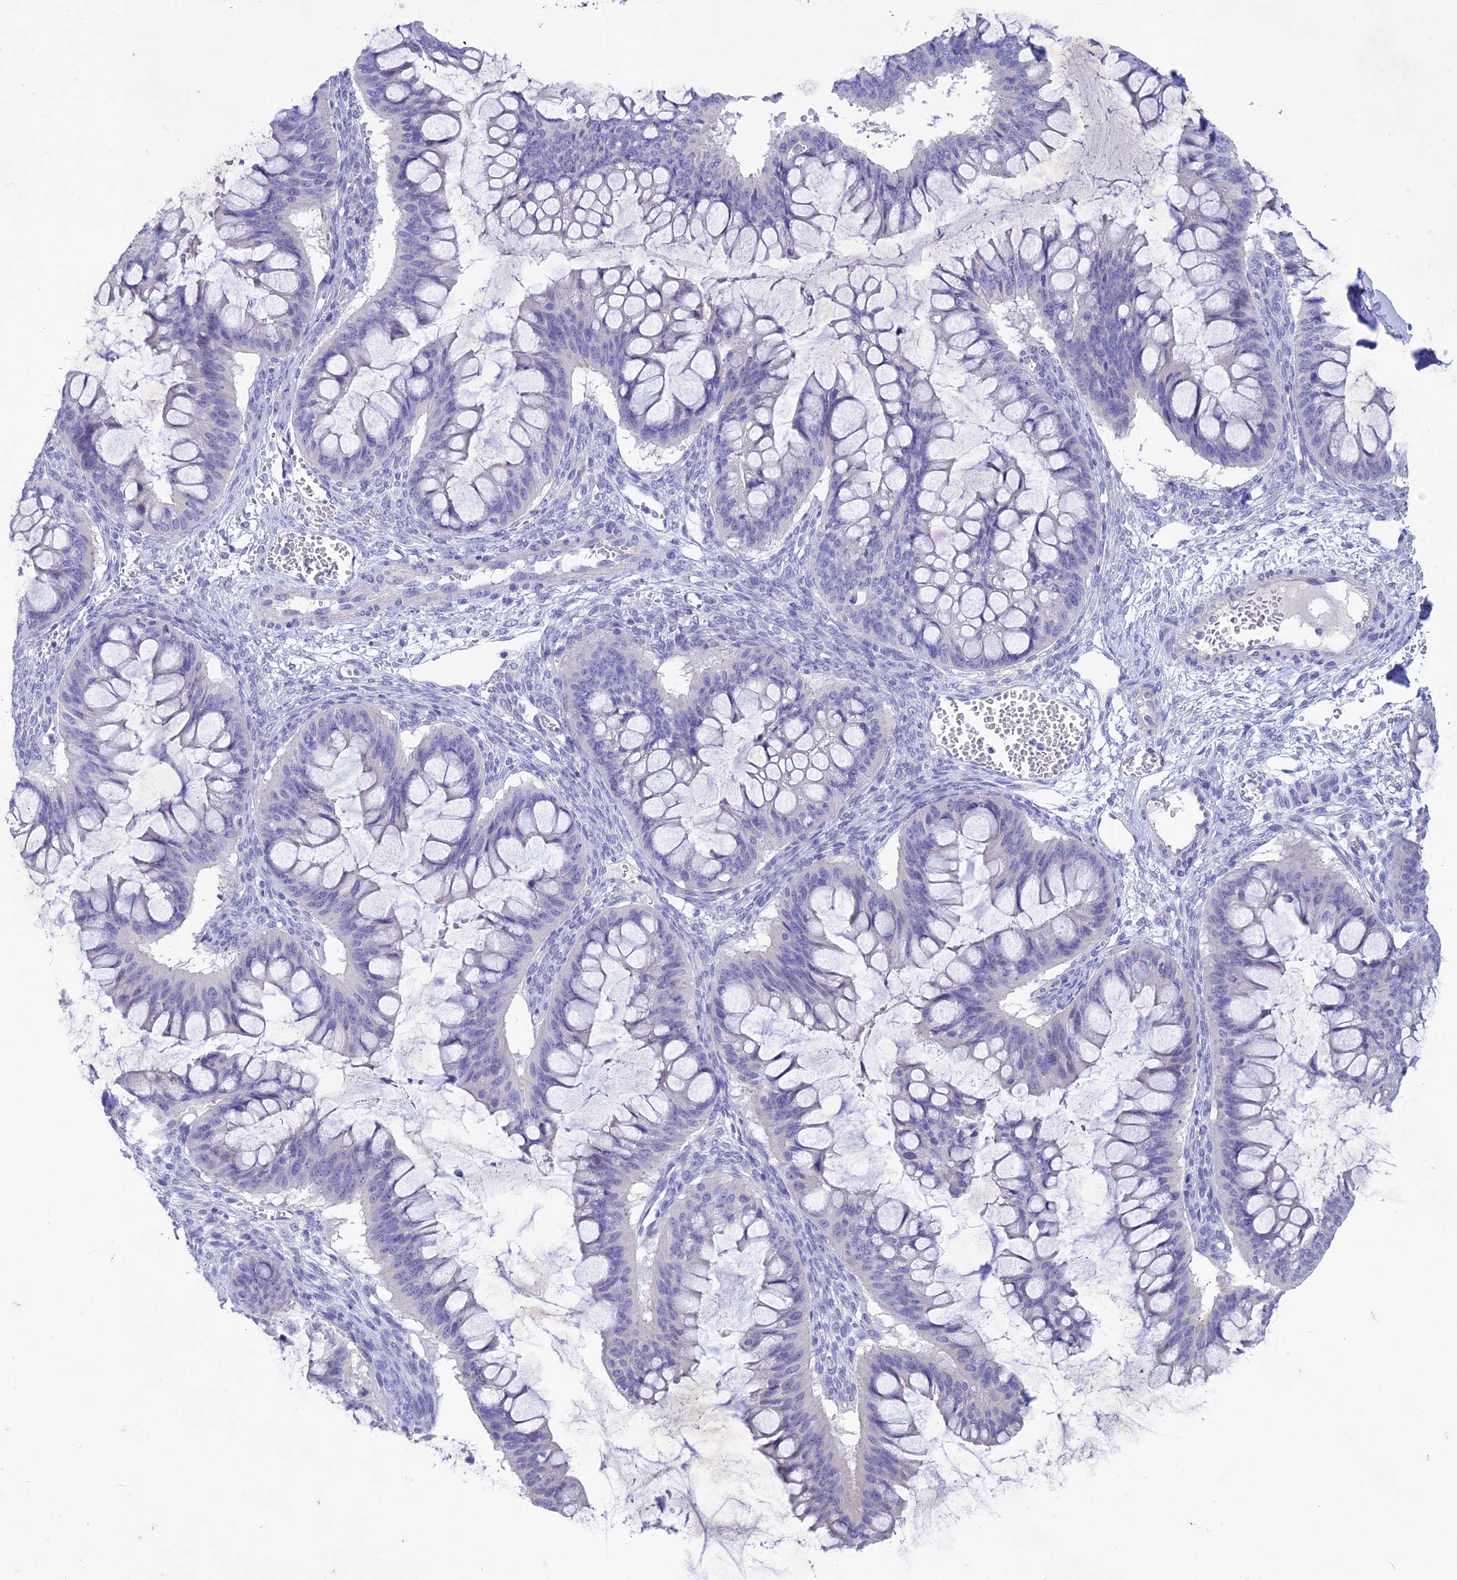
{"staining": {"intensity": "negative", "quantity": "none", "location": "none"}, "tissue": "ovarian cancer", "cell_type": "Tumor cells", "image_type": "cancer", "snomed": [{"axis": "morphology", "description": "Cystadenocarcinoma, mucinous, NOS"}, {"axis": "topography", "description": "Ovary"}], "caption": "Immunohistochemistry (IHC) photomicrograph of neoplastic tissue: ovarian cancer (mucinous cystadenocarcinoma) stained with DAB demonstrates no significant protein expression in tumor cells.", "gene": "BTBD19", "patient": {"sex": "female", "age": 73}}